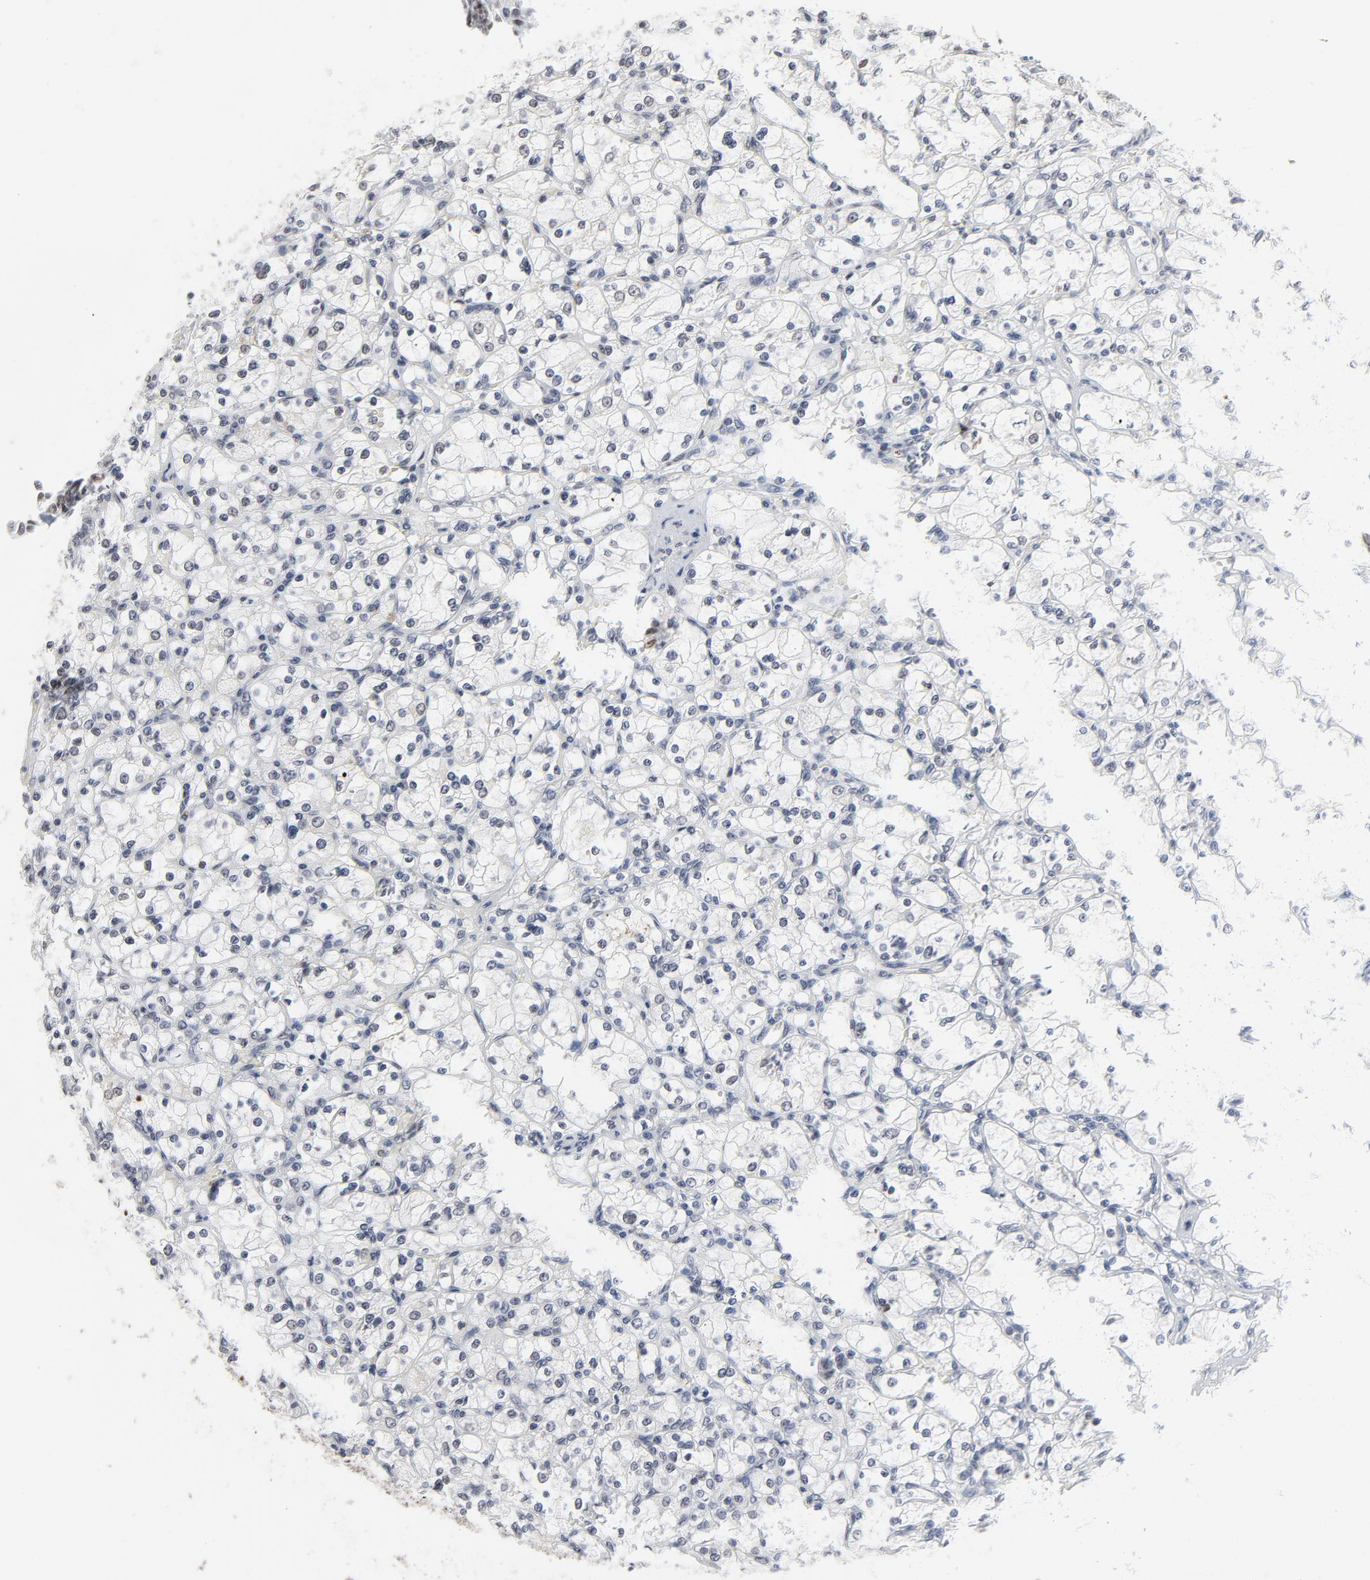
{"staining": {"intensity": "negative", "quantity": "none", "location": "none"}, "tissue": "renal cancer", "cell_type": "Tumor cells", "image_type": "cancer", "snomed": [{"axis": "morphology", "description": "Adenocarcinoma, NOS"}, {"axis": "topography", "description": "Kidney"}], "caption": "Tumor cells are negative for protein expression in human renal cancer.", "gene": "MRE11", "patient": {"sex": "female", "age": 83}}